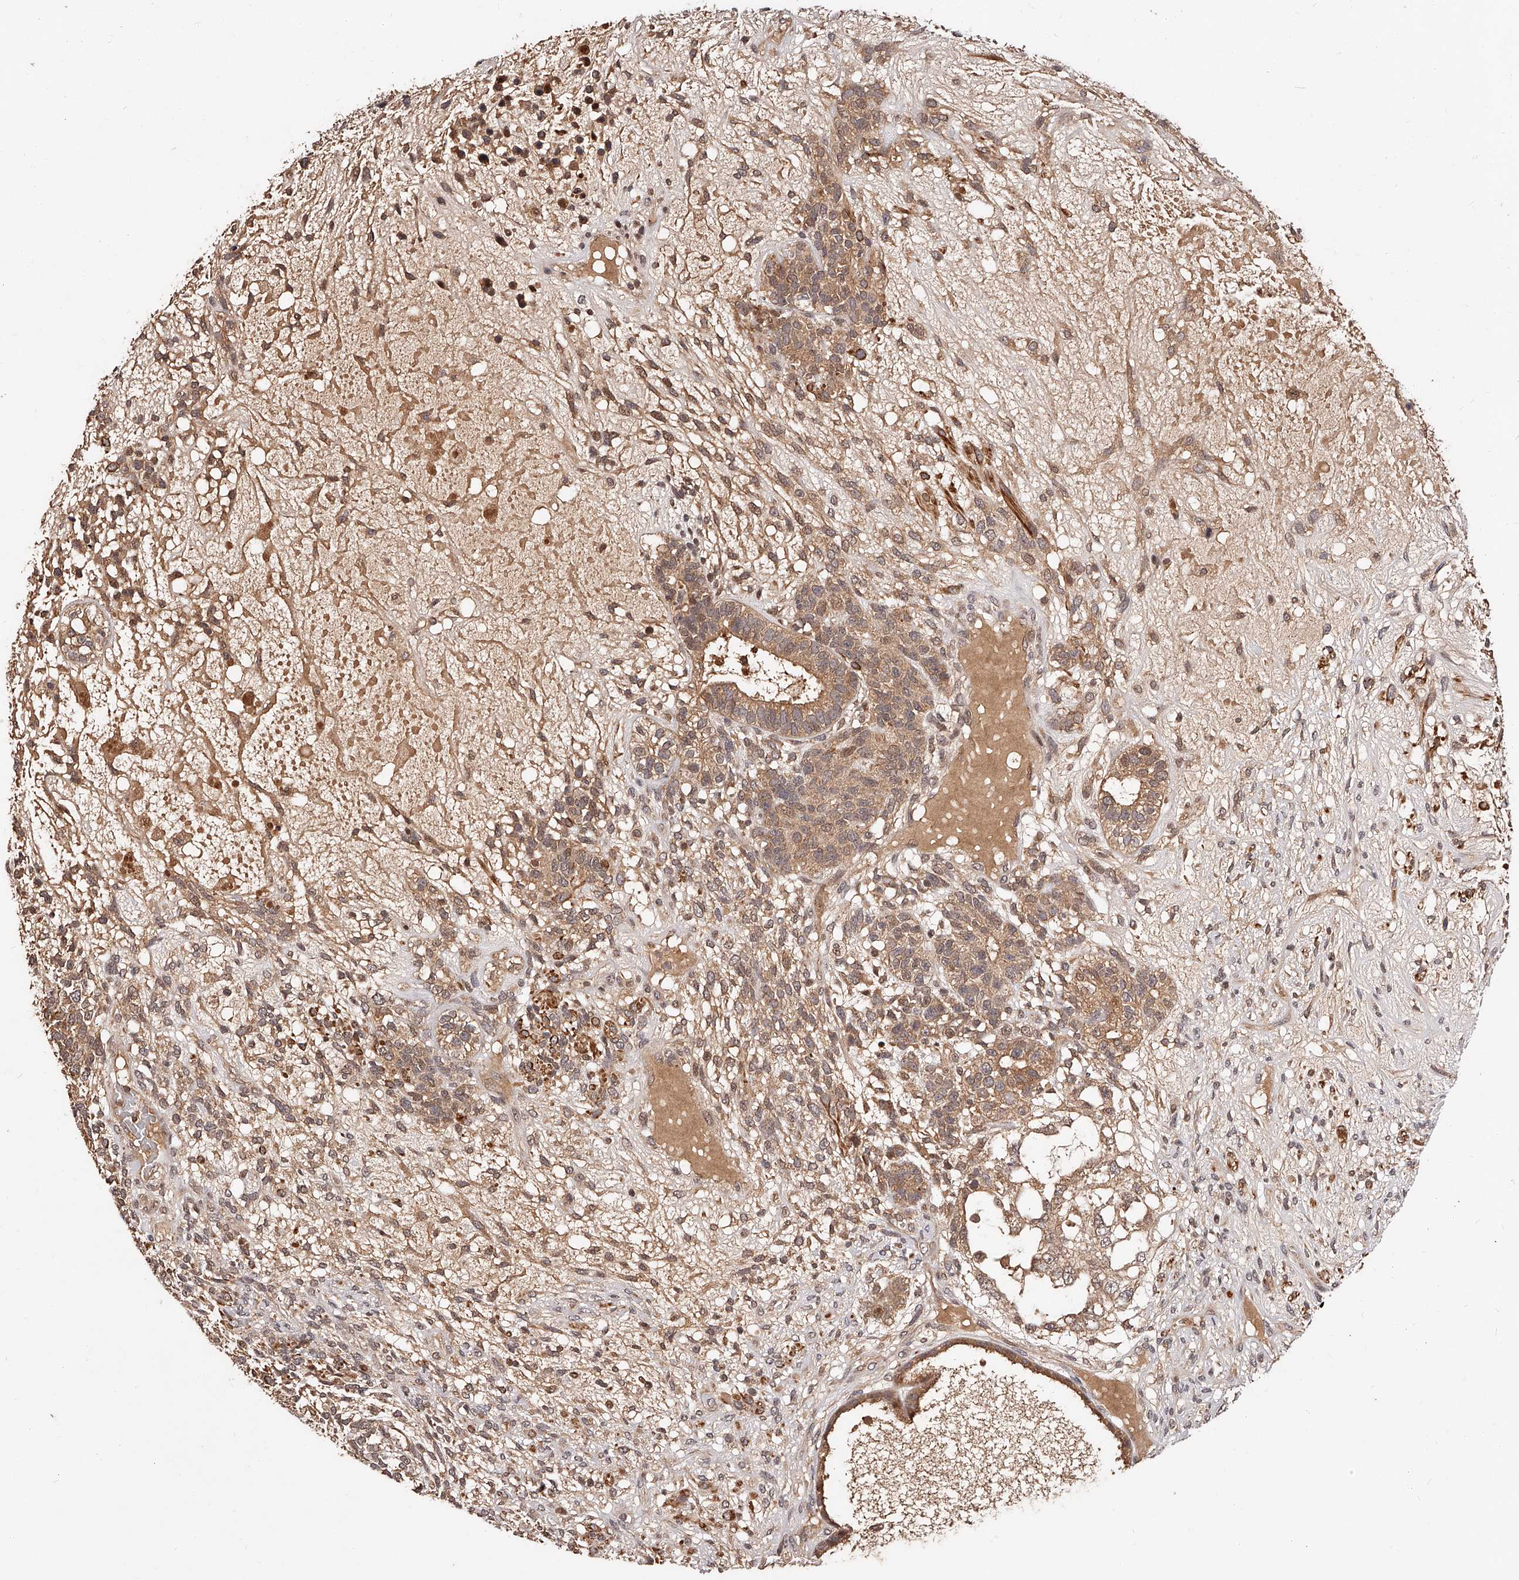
{"staining": {"intensity": "moderate", "quantity": ">75%", "location": "cytoplasmic/membranous"}, "tissue": "testis cancer", "cell_type": "Tumor cells", "image_type": "cancer", "snomed": [{"axis": "morphology", "description": "Seminoma, NOS"}, {"axis": "morphology", "description": "Carcinoma, Embryonal, NOS"}, {"axis": "topography", "description": "Testis"}], "caption": "Human testis seminoma stained with a brown dye shows moderate cytoplasmic/membranous positive staining in about >75% of tumor cells.", "gene": "CUL7", "patient": {"sex": "male", "age": 28}}